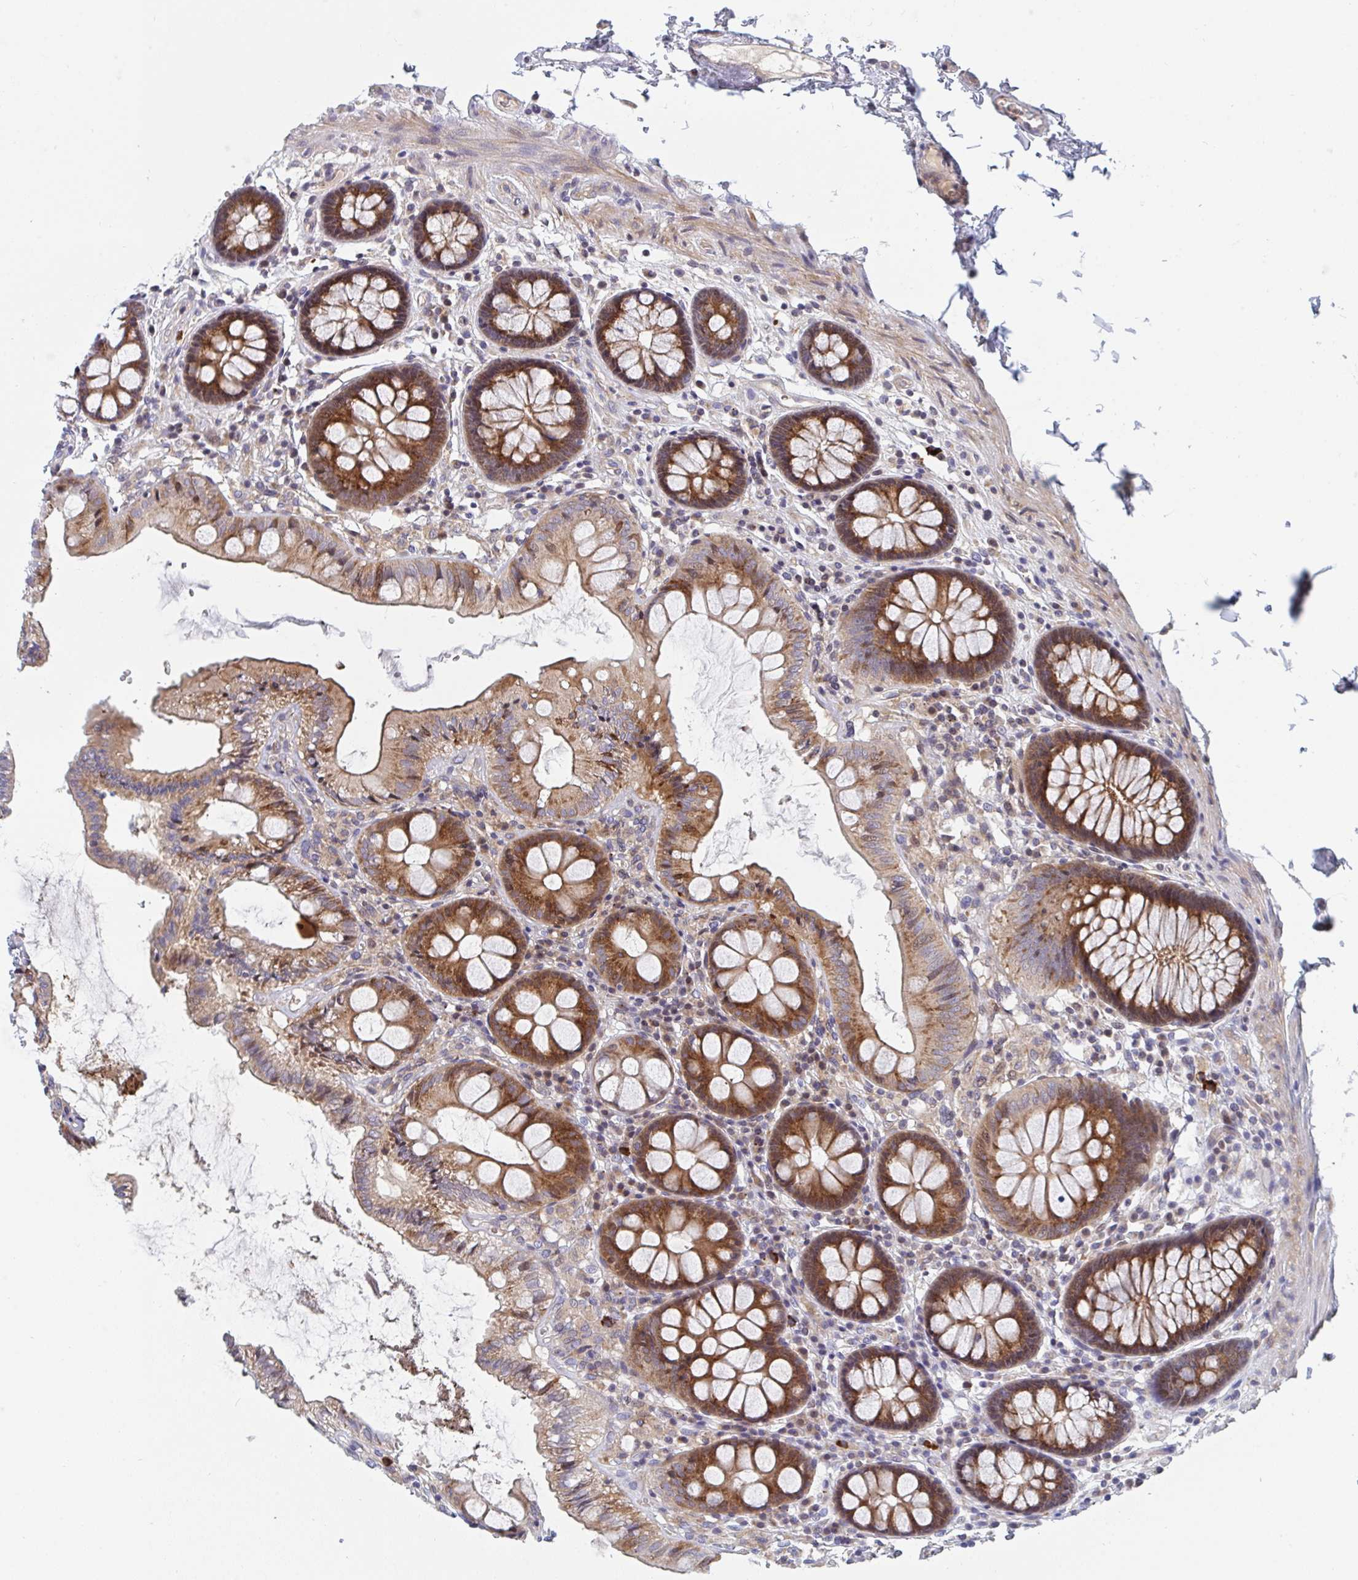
{"staining": {"intensity": "weak", "quantity": "25%-75%", "location": "cytoplasmic/membranous"}, "tissue": "colon", "cell_type": "Endothelial cells", "image_type": "normal", "snomed": [{"axis": "morphology", "description": "Normal tissue, NOS"}, {"axis": "topography", "description": "Colon"}], "caption": "Colon stained with a brown dye displays weak cytoplasmic/membranous positive staining in about 25%-75% of endothelial cells.", "gene": "TNFSF4", "patient": {"sex": "male", "age": 84}}